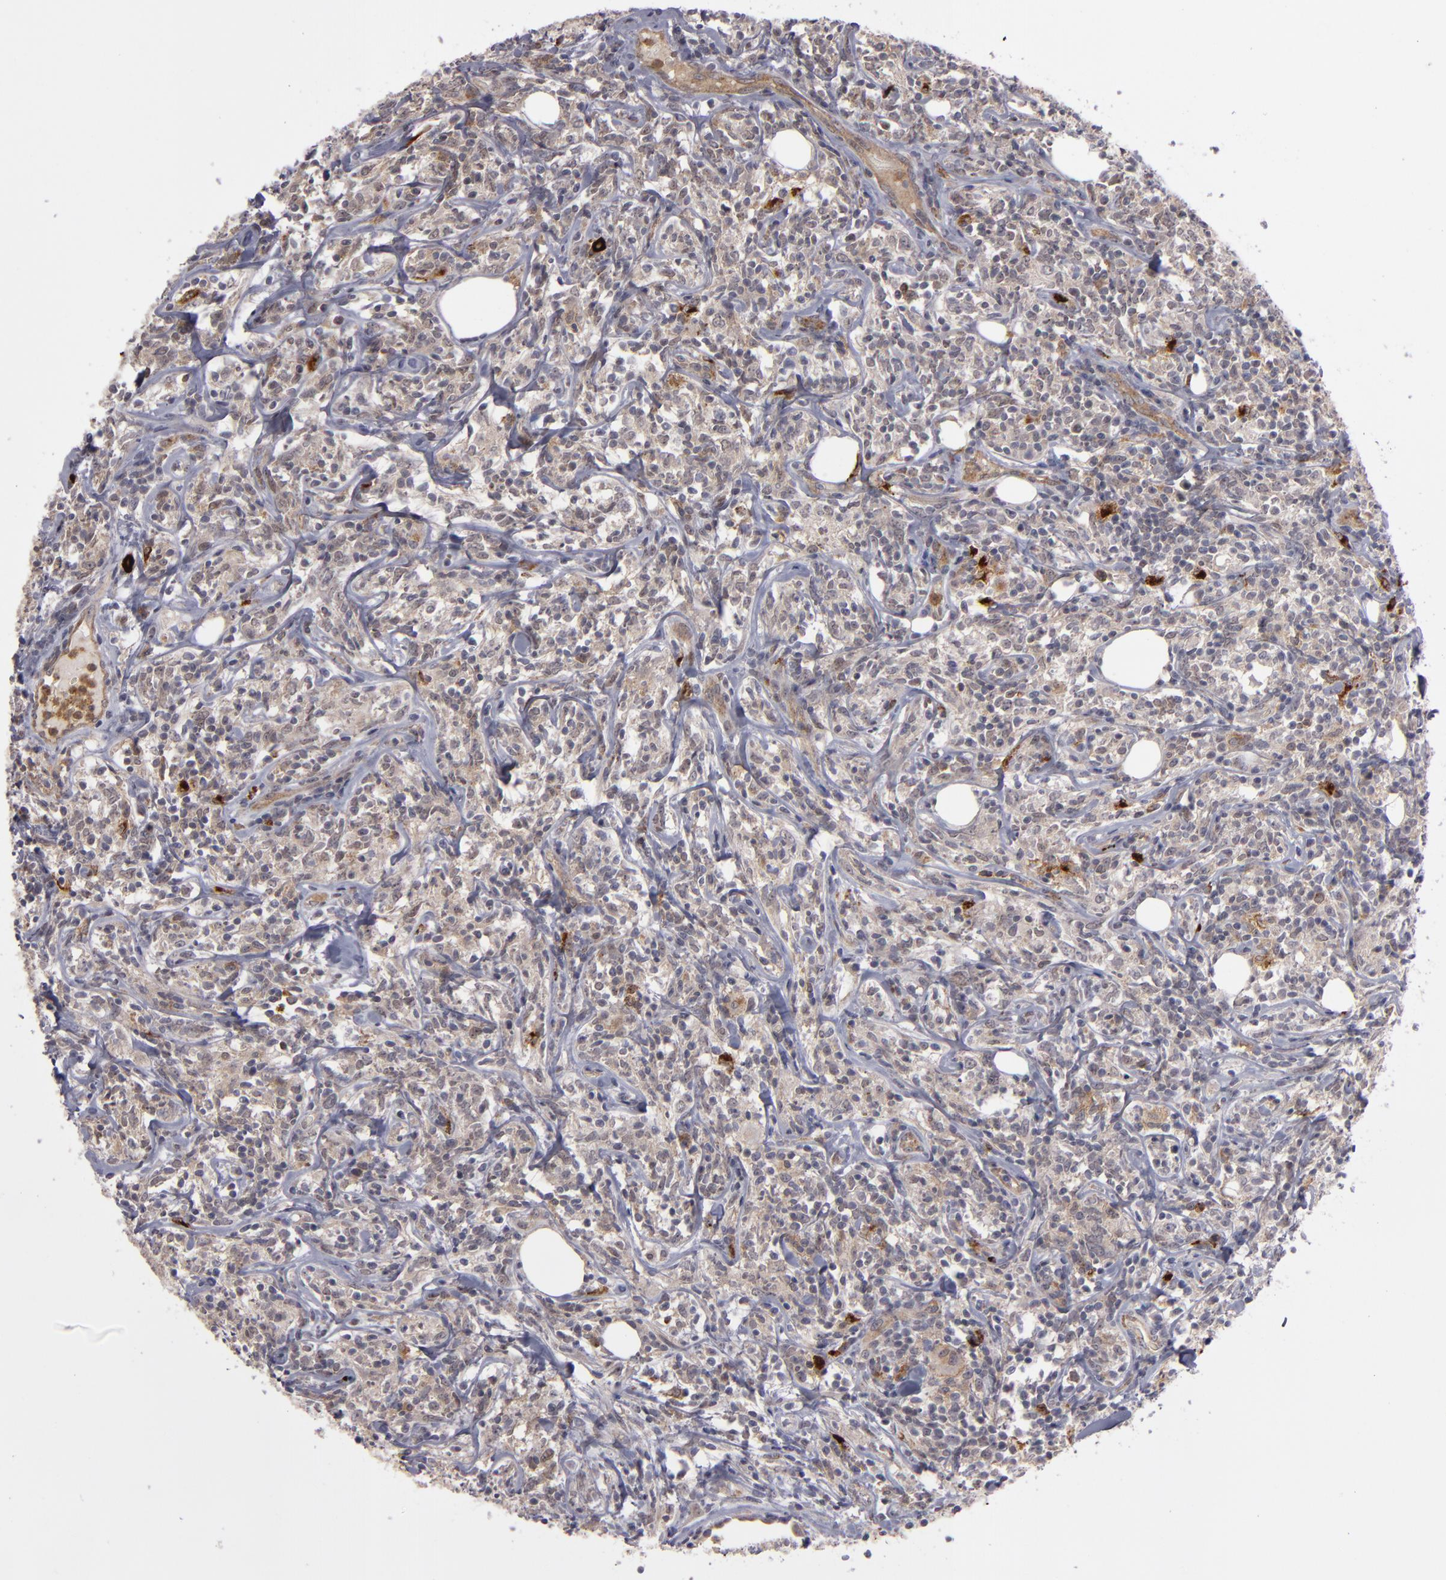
{"staining": {"intensity": "weak", "quantity": "<25%", "location": "nuclear"}, "tissue": "lymphoma", "cell_type": "Tumor cells", "image_type": "cancer", "snomed": [{"axis": "morphology", "description": "Malignant lymphoma, non-Hodgkin's type, High grade"}, {"axis": "topography", "description": "Lymph node"}], "caption": "Micrograph shows no protein expression in tumor cells of malignant lymphoma, non-Hodgkin's type (high-grade) tissue.", "gene": "STX3", "patient": {"sex": "female", "age": 84}}